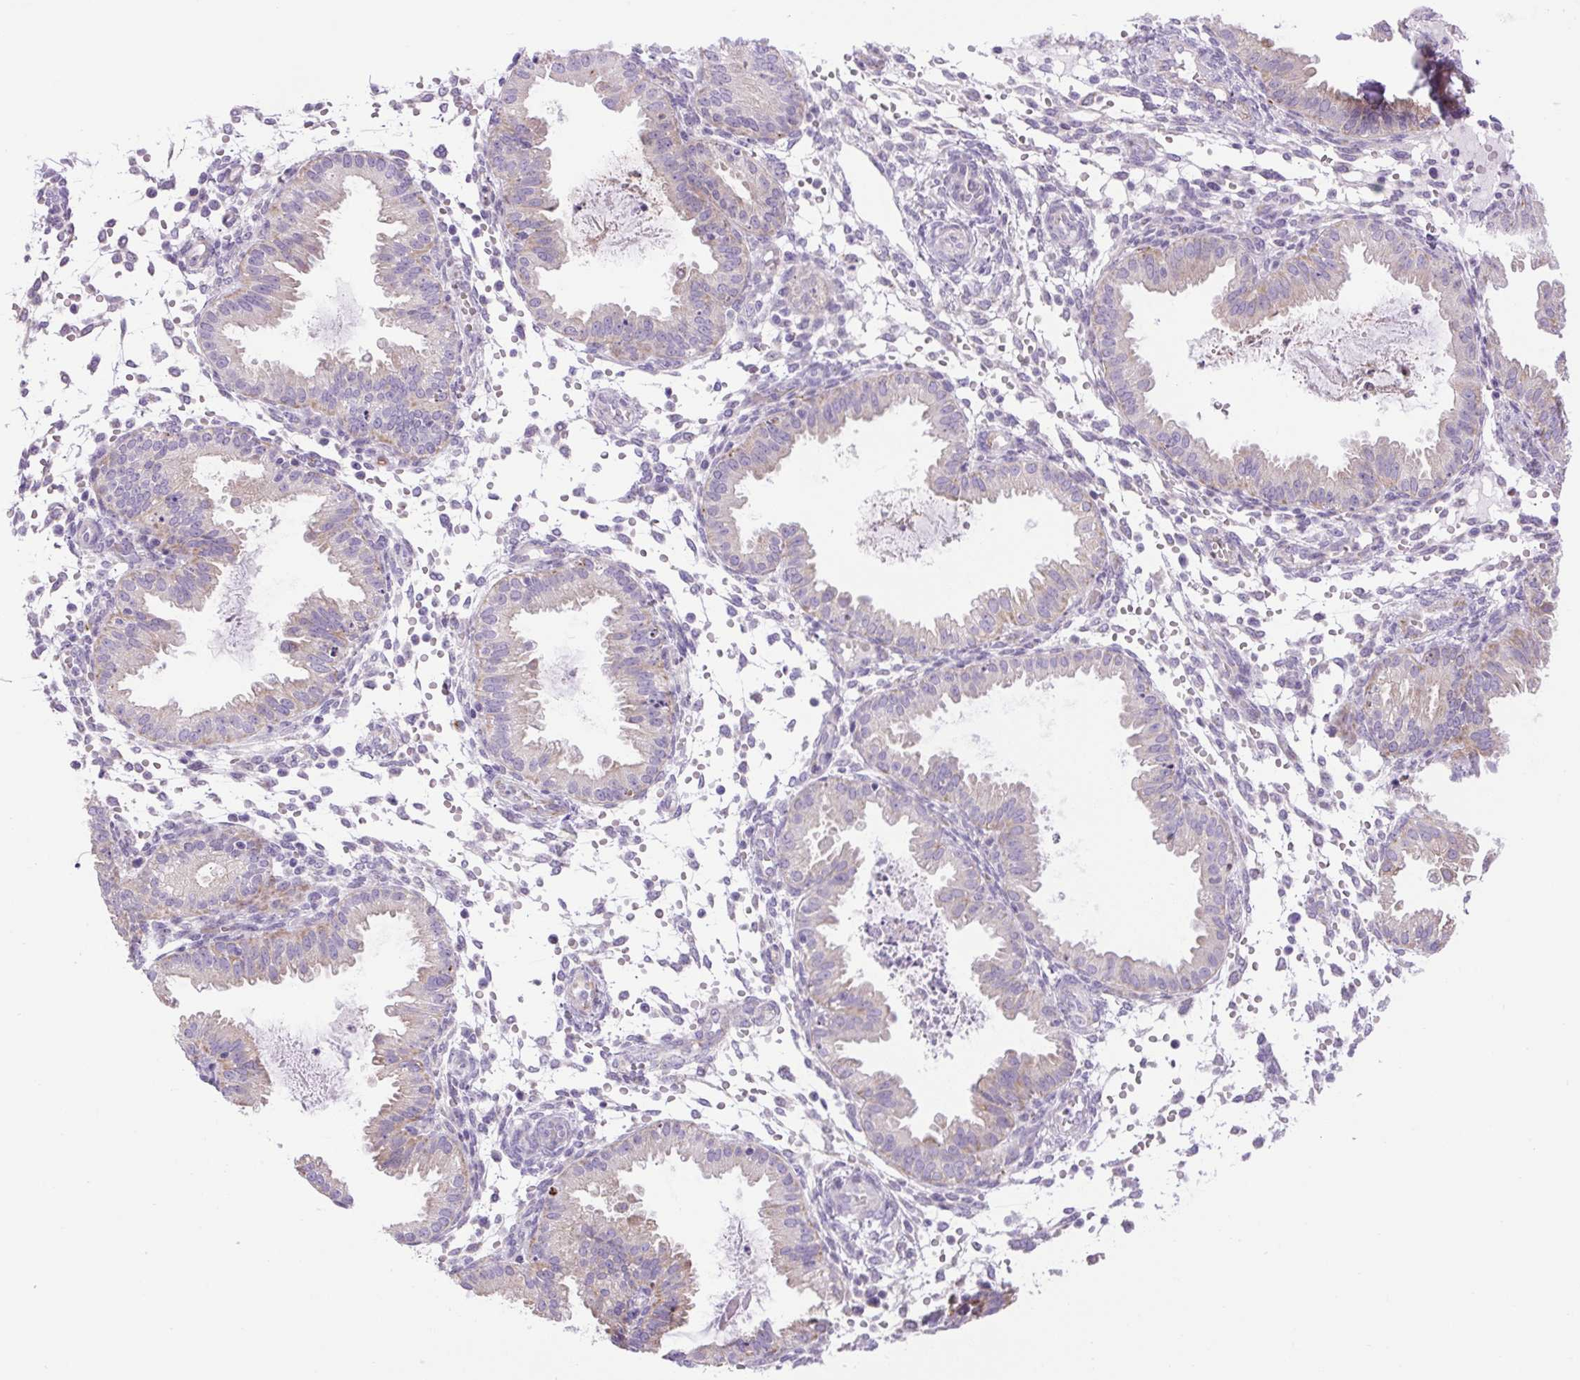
{"staining": {"intensity": "negative", "quantity": "none", "location": "none"}, "tissue": "endometrium", "cell_type": "Cells in endometrial stroma", "image_type": "normal", "snomed": [{"axis": "morphology", "description": "Normal tissue, NOS"}, {"axis": "topography", "description": "Endometrium"}], "caption": "This micrograph is of unremarkable endometrium stained with immunohistochemistry (IHC) to label a protein in brown with the nuclei are counter-stained blue. There is no staining in cells in endometrial stroma. (Brightfield microscopy of DAB (3,3'-diaminobenzidine) immunohistochemistry at high magnification).", "gene": "RNASE10", "patient": {"sex": "female", "age": 33}}